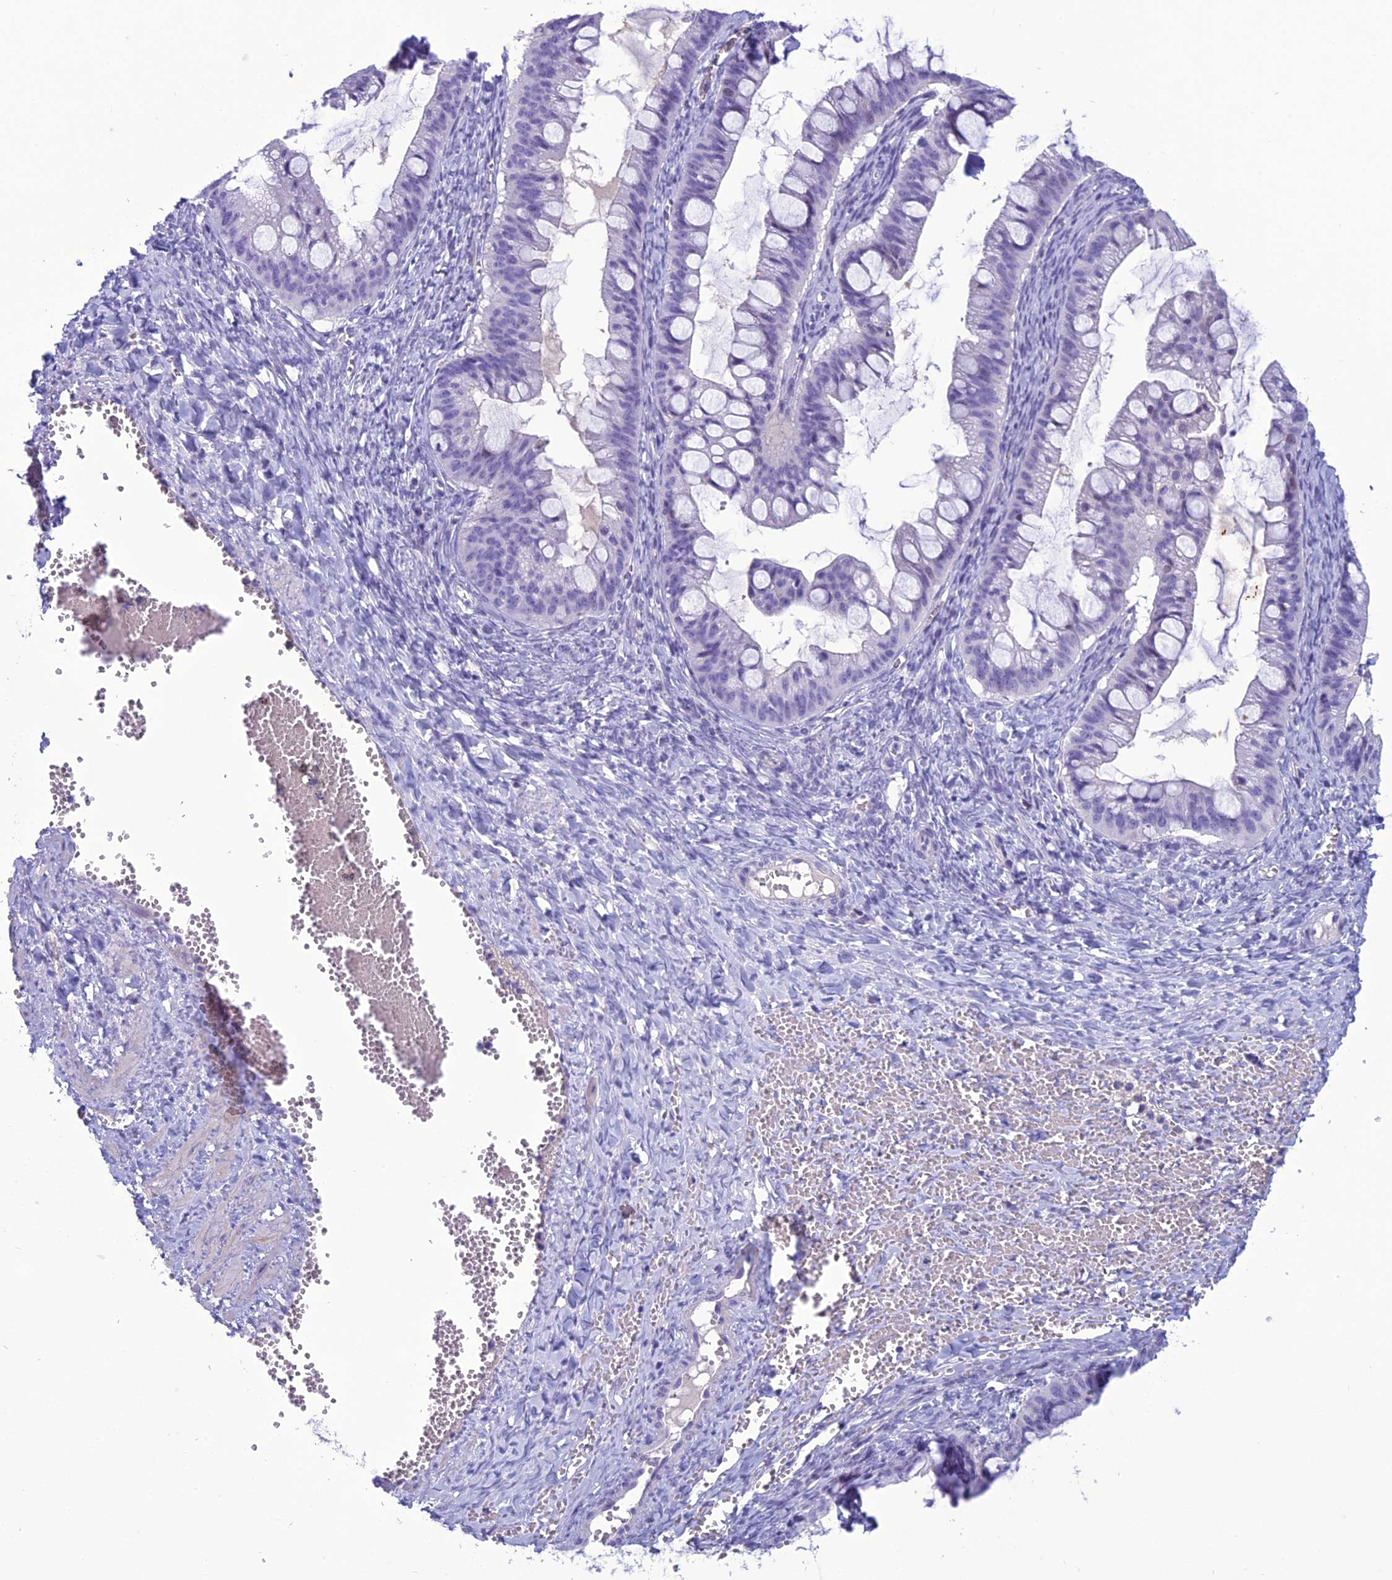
{"staining": {"intensity": "negative", "quantity": "none", "location": "none"}, "tissue": "ovarian cancer", "cell_type": "Tumor cells", "image_type": "cancer", "snomed": [{"axis": "morphology", "description": "Cystadenocarcinoma, mucinous, NOS"}, {"axis": "topography", "description": "Ovary"}], "caption": "Immunohistochemistry (IHC) photomicrograph of human ovarian cancer stained for a protein (brown), which demonstrates no staining in tumor cells.", "gene": "CRB2", "patient": {"sex": "female", "age": 73}}